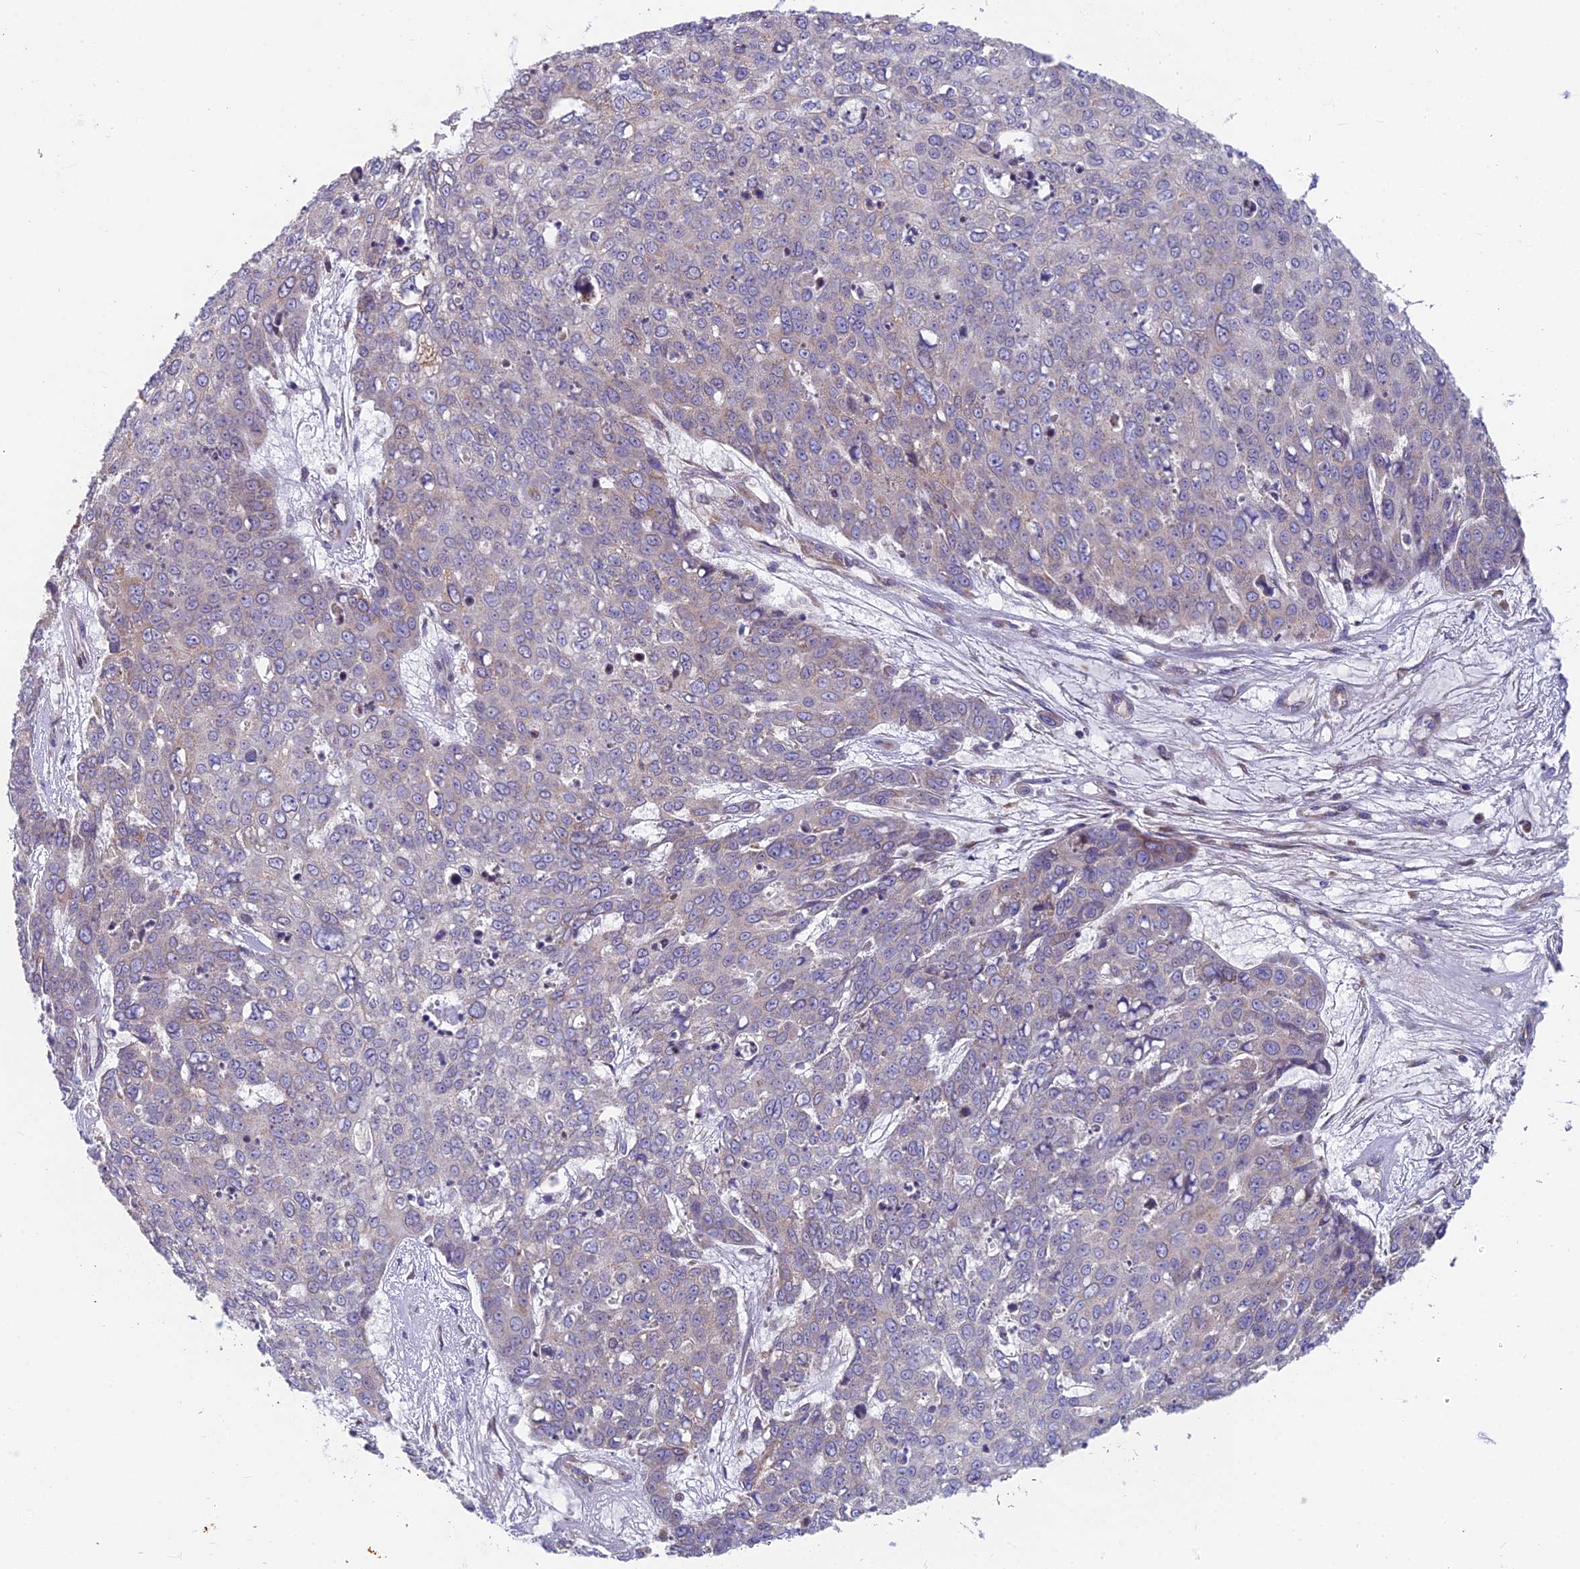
{"staining": {"intensity": "negative", "quantity": "none", "location": "none"}, "tissue": "skin cancer", "cell_type": "Tumor cells", "image_type": "cancer", "snomed": [{"axis": "morphology", "description": "Squamous cell carcinoma, NOS"}, {"axis": "topography", "description": "Skin"}], "caption": "Squamous cell carcinoma (skin) was stained to show a protein in brown. There is no significant staining in tumor cells.", "gene": "TBC1D20", "patient": {"sex": "male", "age": 71}}